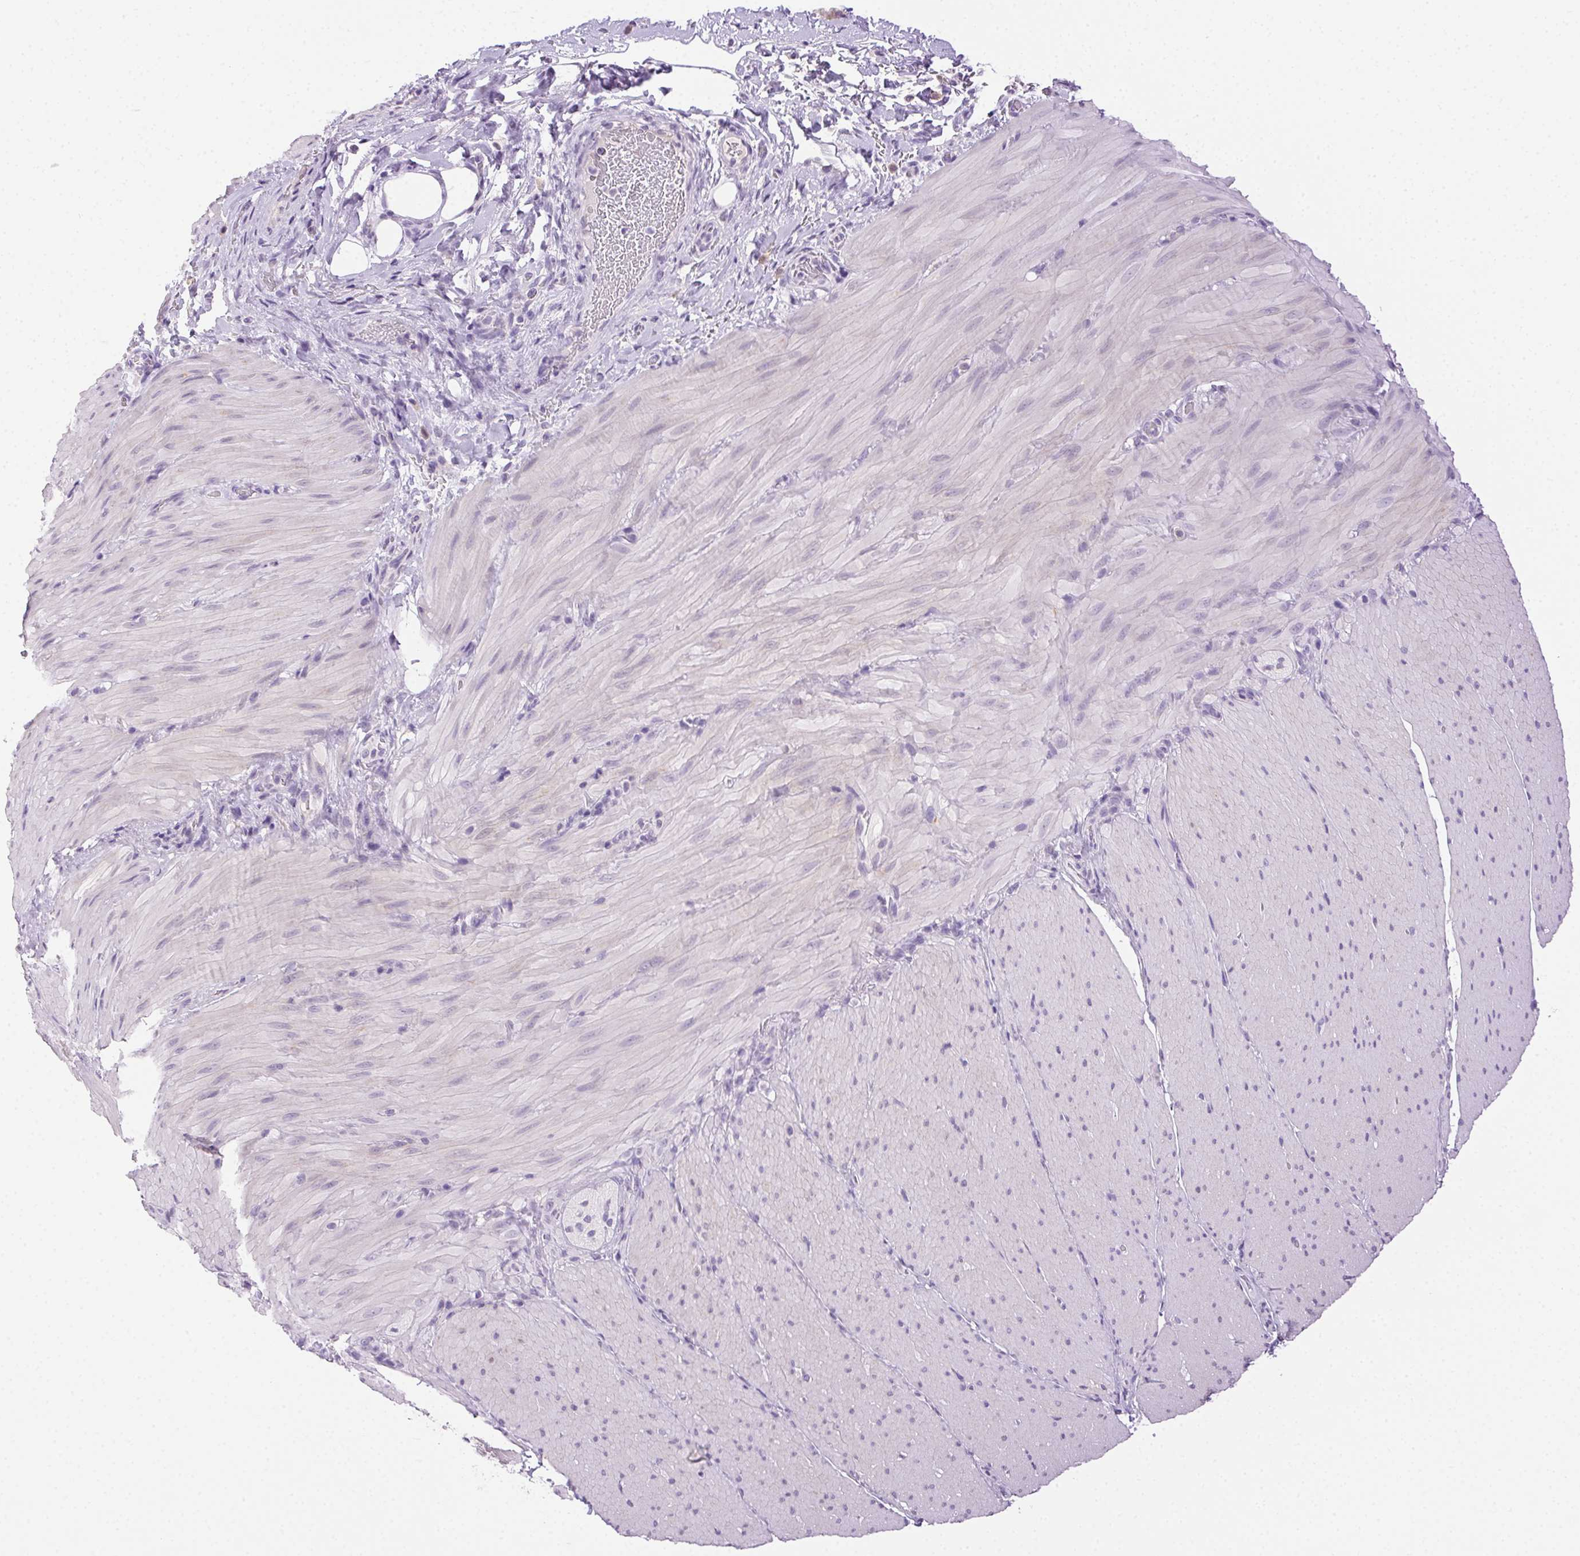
{"staining": {"intensity": "negative", "quantity": "none", "location": "none"}, "tissue": "smooth muscle", "cell_type": "Smooth muscle cells", "image_type": "normal", "snomed": [{"axis": "morphology", "description": "Normal tissue, NOS"}, {"axis": "topography", "description": "Smooth muscle"}, {"axis": "topography", "description": "Colon"}], "caption": "This is an IHC histopathology image of benign smooth muscle. There is no expression in smooth muscle cells.", "gene": "CLDN10", "patient": {"sex": "male", "age": 73}}